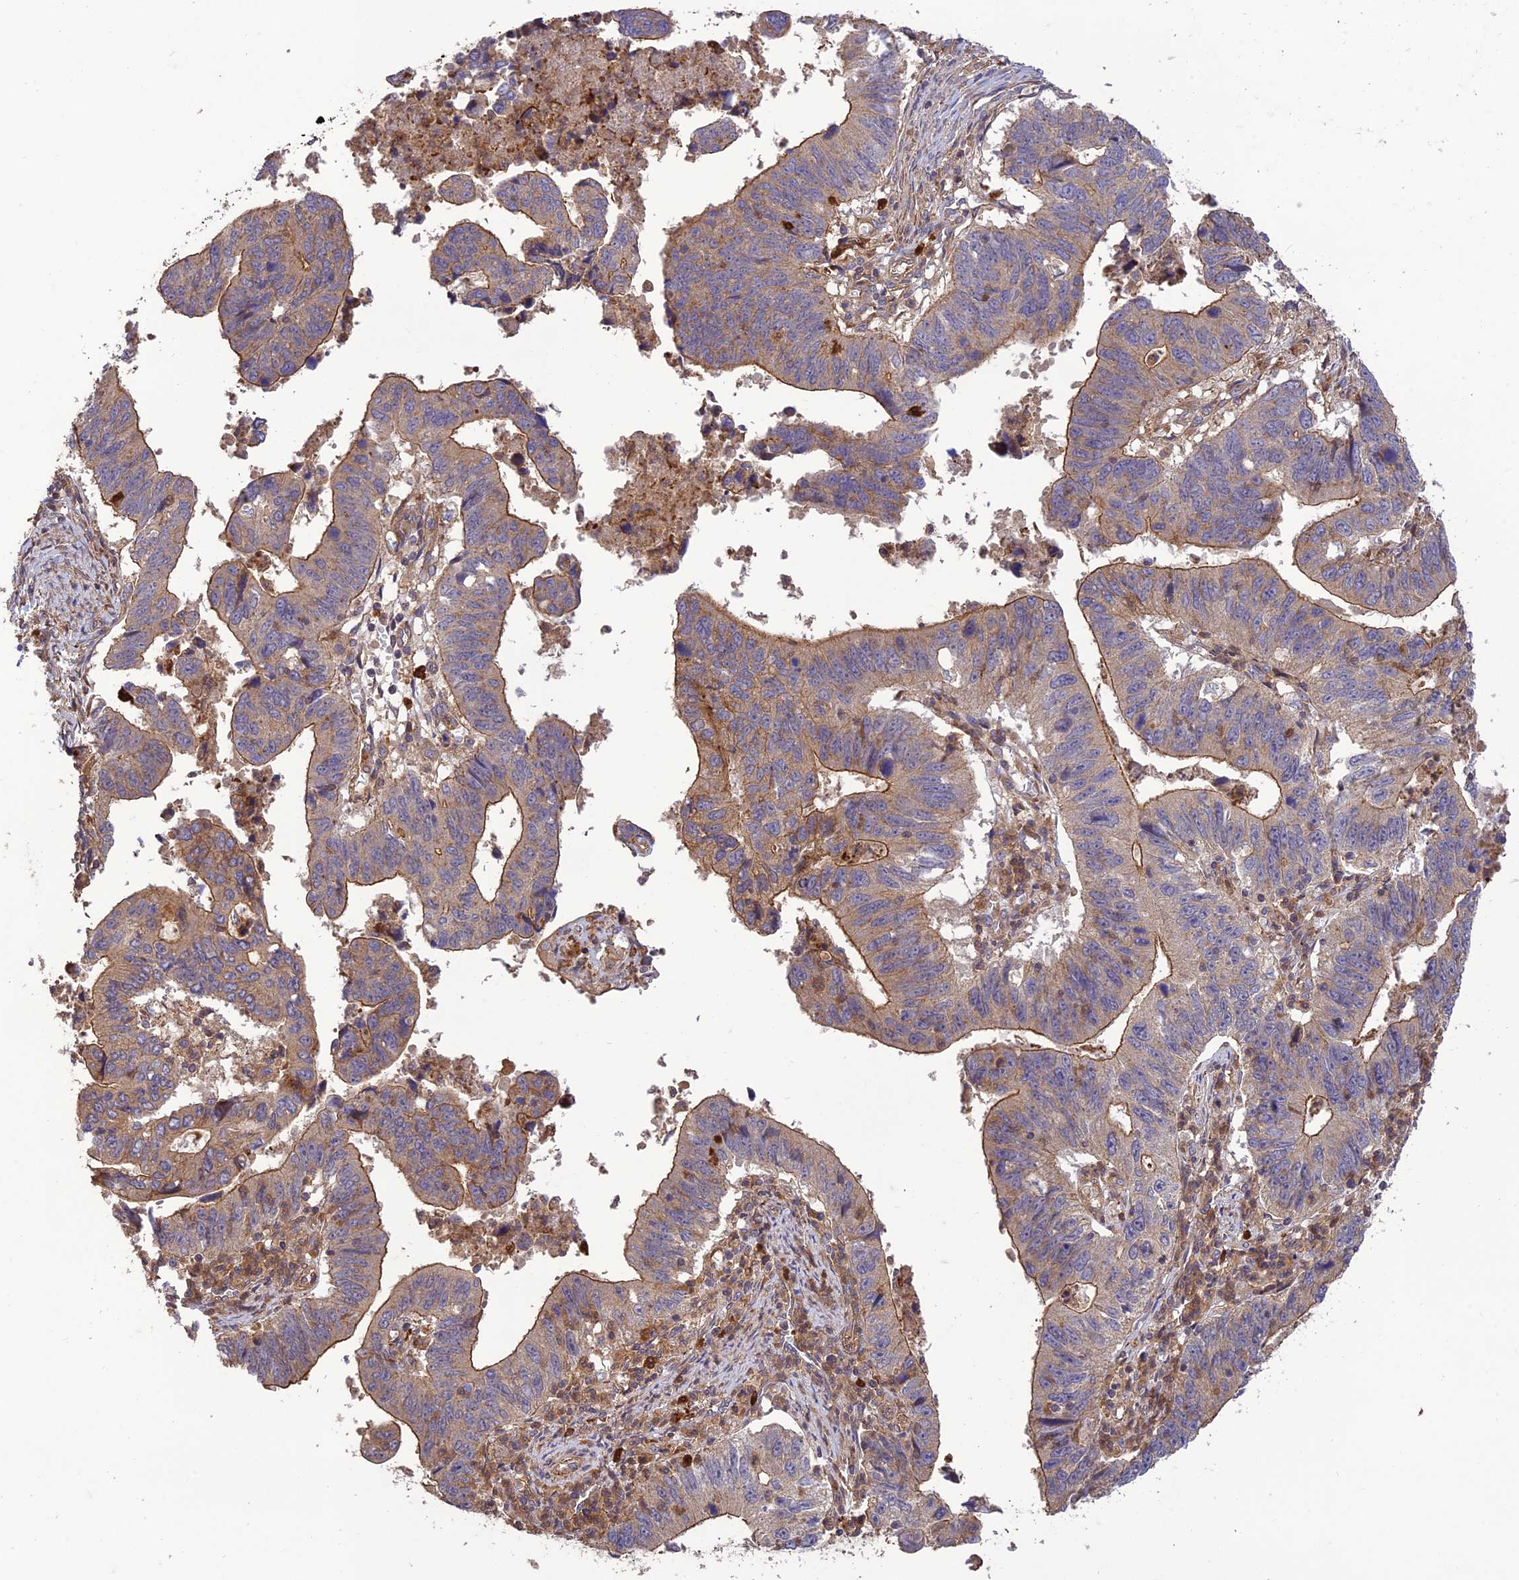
{"staining": {"intensity": "moderate", "quantity": "25%-75%", "location": "cytoplasmic/membranous"}, "tissue": "stomach cancer", "cell_type": "Tumor cells", "image_type": "cancer", "snomed": [{"axis": "morphology", "description": "Adenocarcinoma, NOS"}, {"axis": "topography", "description": "Stomach"}], "caption": "The immunohistochemical stain highlights moderate cytoplasmic/membranous expression in tumor cells of adenocarcinoma (stomach) tissue. The staining was performed using DAB, with brown indicating positive protein expression. Nuclei are stained blue with hematoxylin.", "gene": "TMEM131L", "patient": {"sex": "male", "age": 59}}